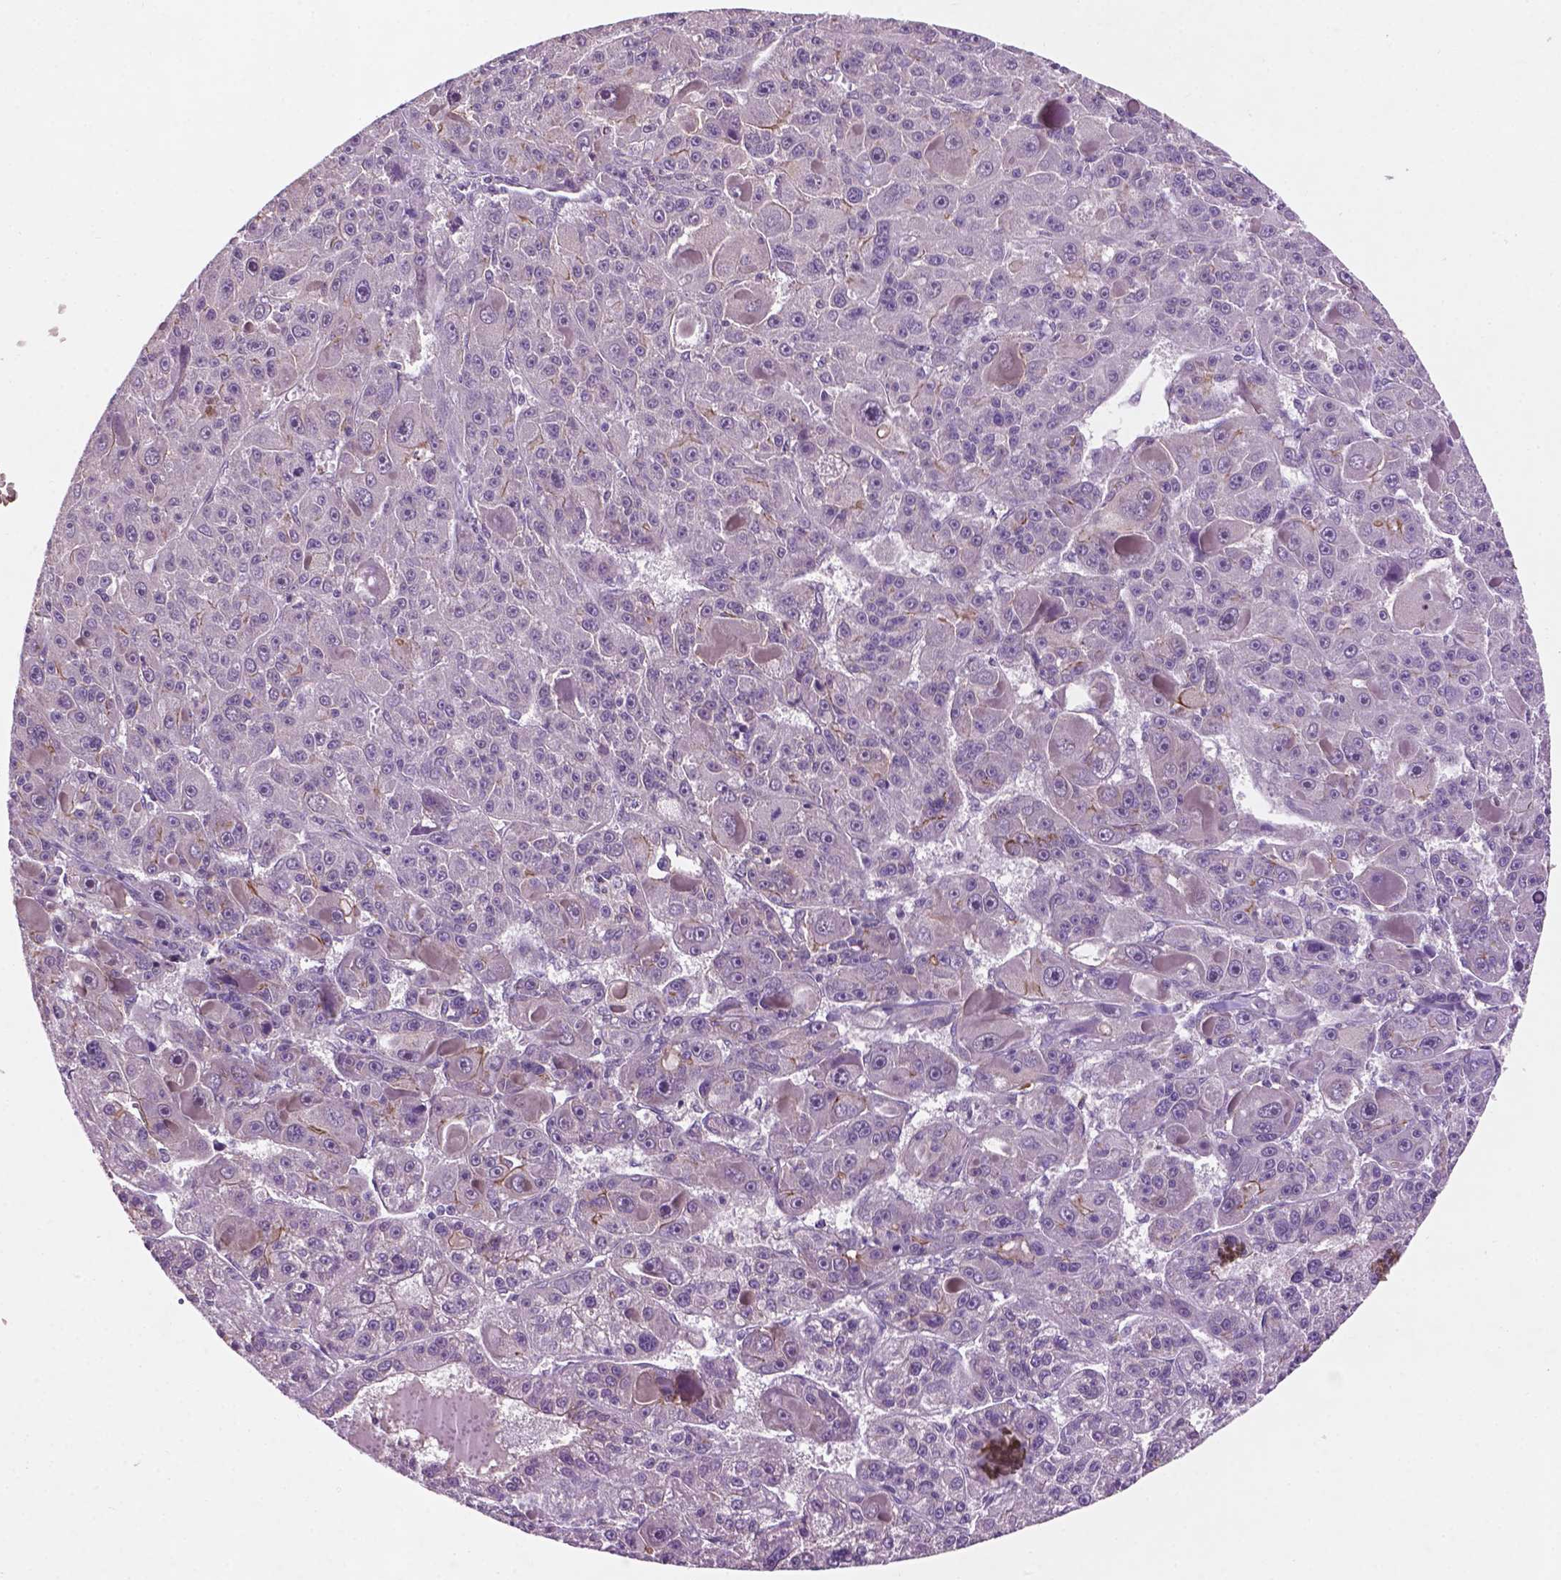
{"staining": {"intensity": "negative", "quantity": "none", "location": "none"}, "tissue": "liver cancer", "cell_type": "Tumor cells", "image_type": "cancer", "snomed": [{"axis": "morphology", "description": "Carcinoma, Hepatocellular, NOS"}, {"axis": "topography", "description": "Liver"}], "caption": "IHC of hepatocellular carcinoma (liver) reveals no positivity in tumor cells.", "gene": "GXYLT2", "patient": {"sex": "male", "age": 76}}